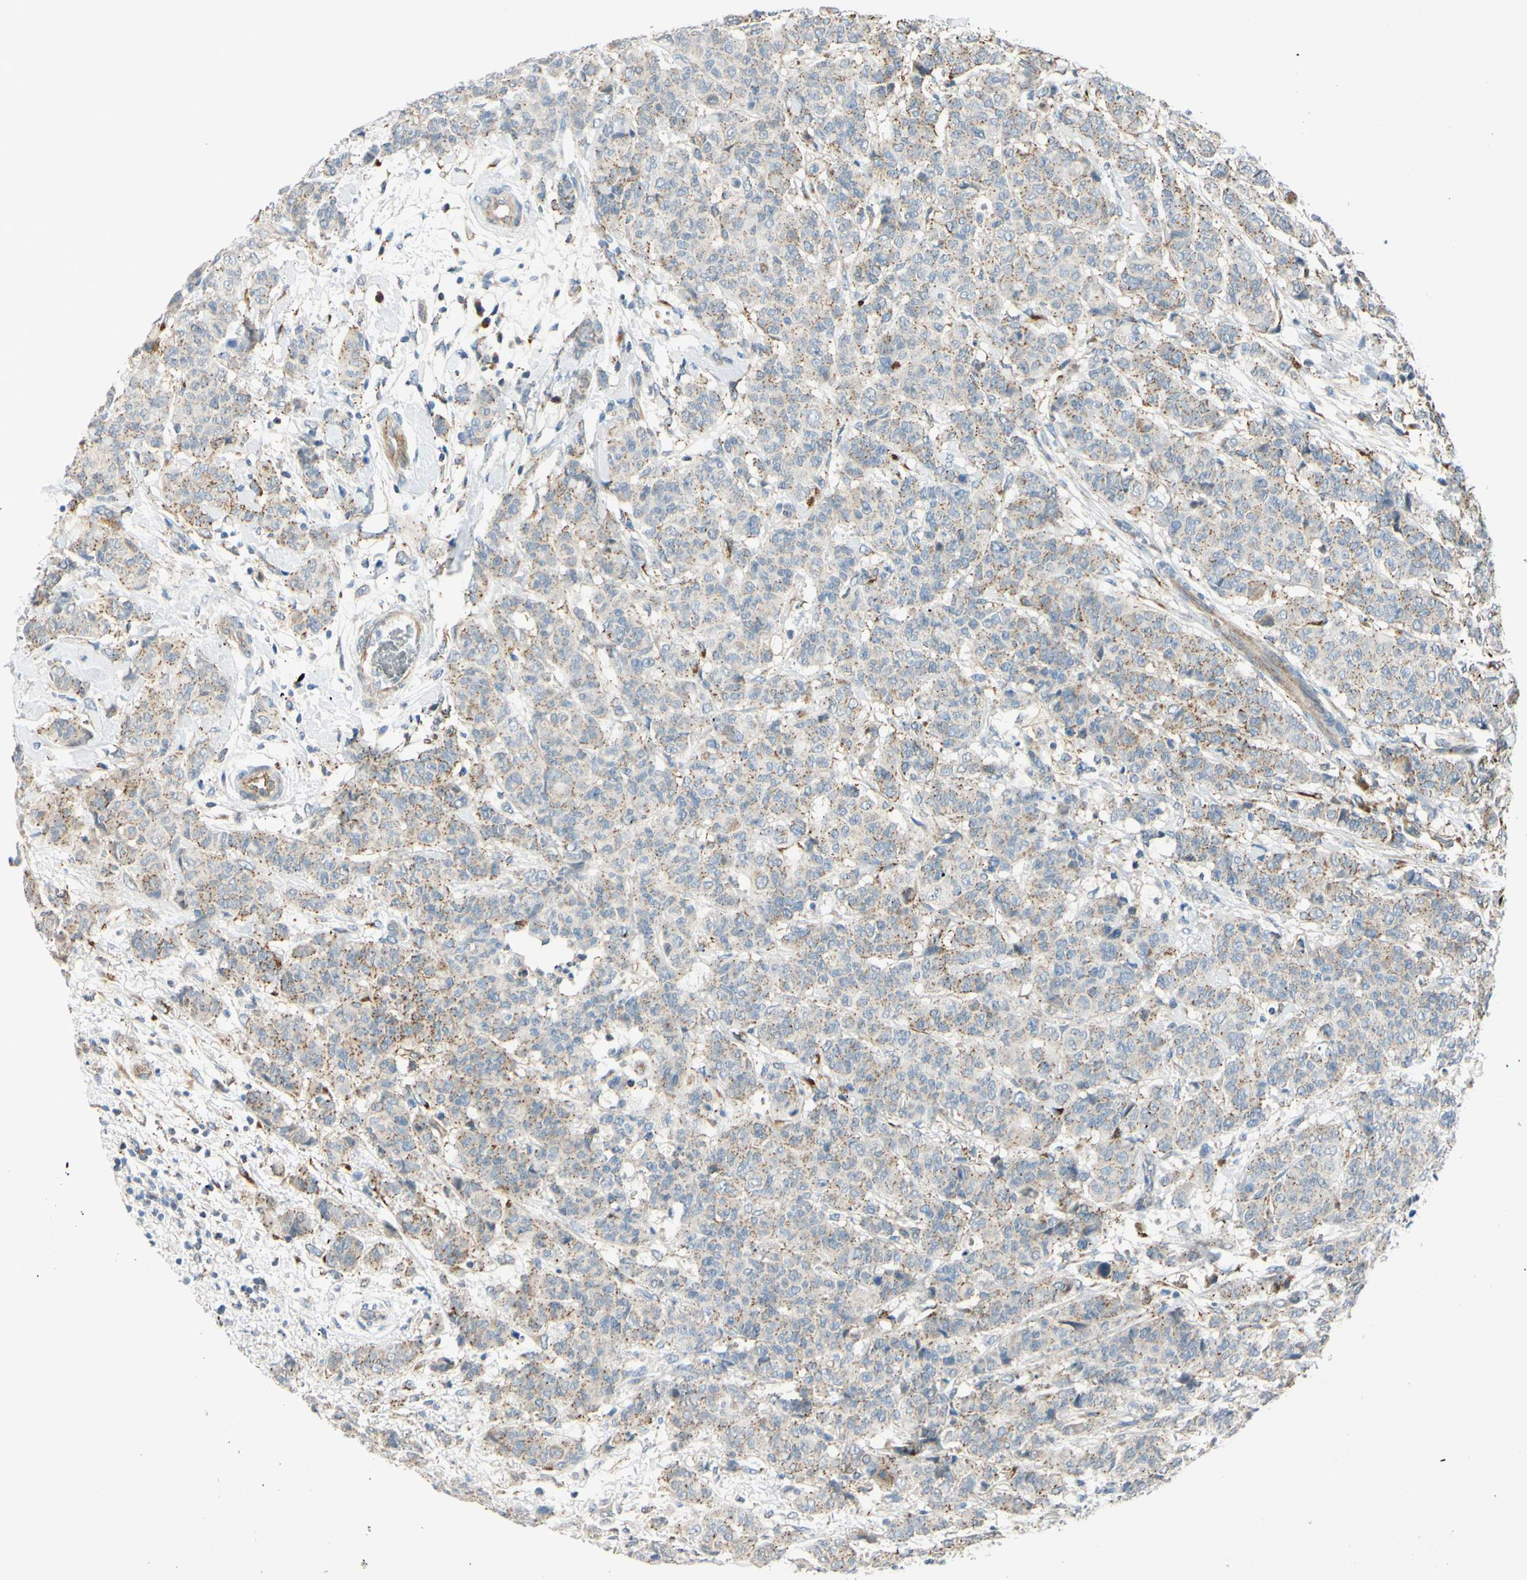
{"staining": {"intensity": "moderate", "quantity": ">75%", "location": "cytoplasmic/membranous"}, "tissue": "breast cancer", "cell_type": "Tumor cells", "image_type": "cancer", "snomed": [{"axis": "morphology", "description": "Duct carcinoma"}, {"axis": "topography", "description": "Breast"}], "caption": "Immunohistochemical staining of human breast cancer (invasive ductal carcinoma) displays medium levels of moderate cytoplasmic/membranous protein staining in about >75% of tumor cells.", "gene": "GALNT5", "patient": {"sex": "female", "age": 40}}